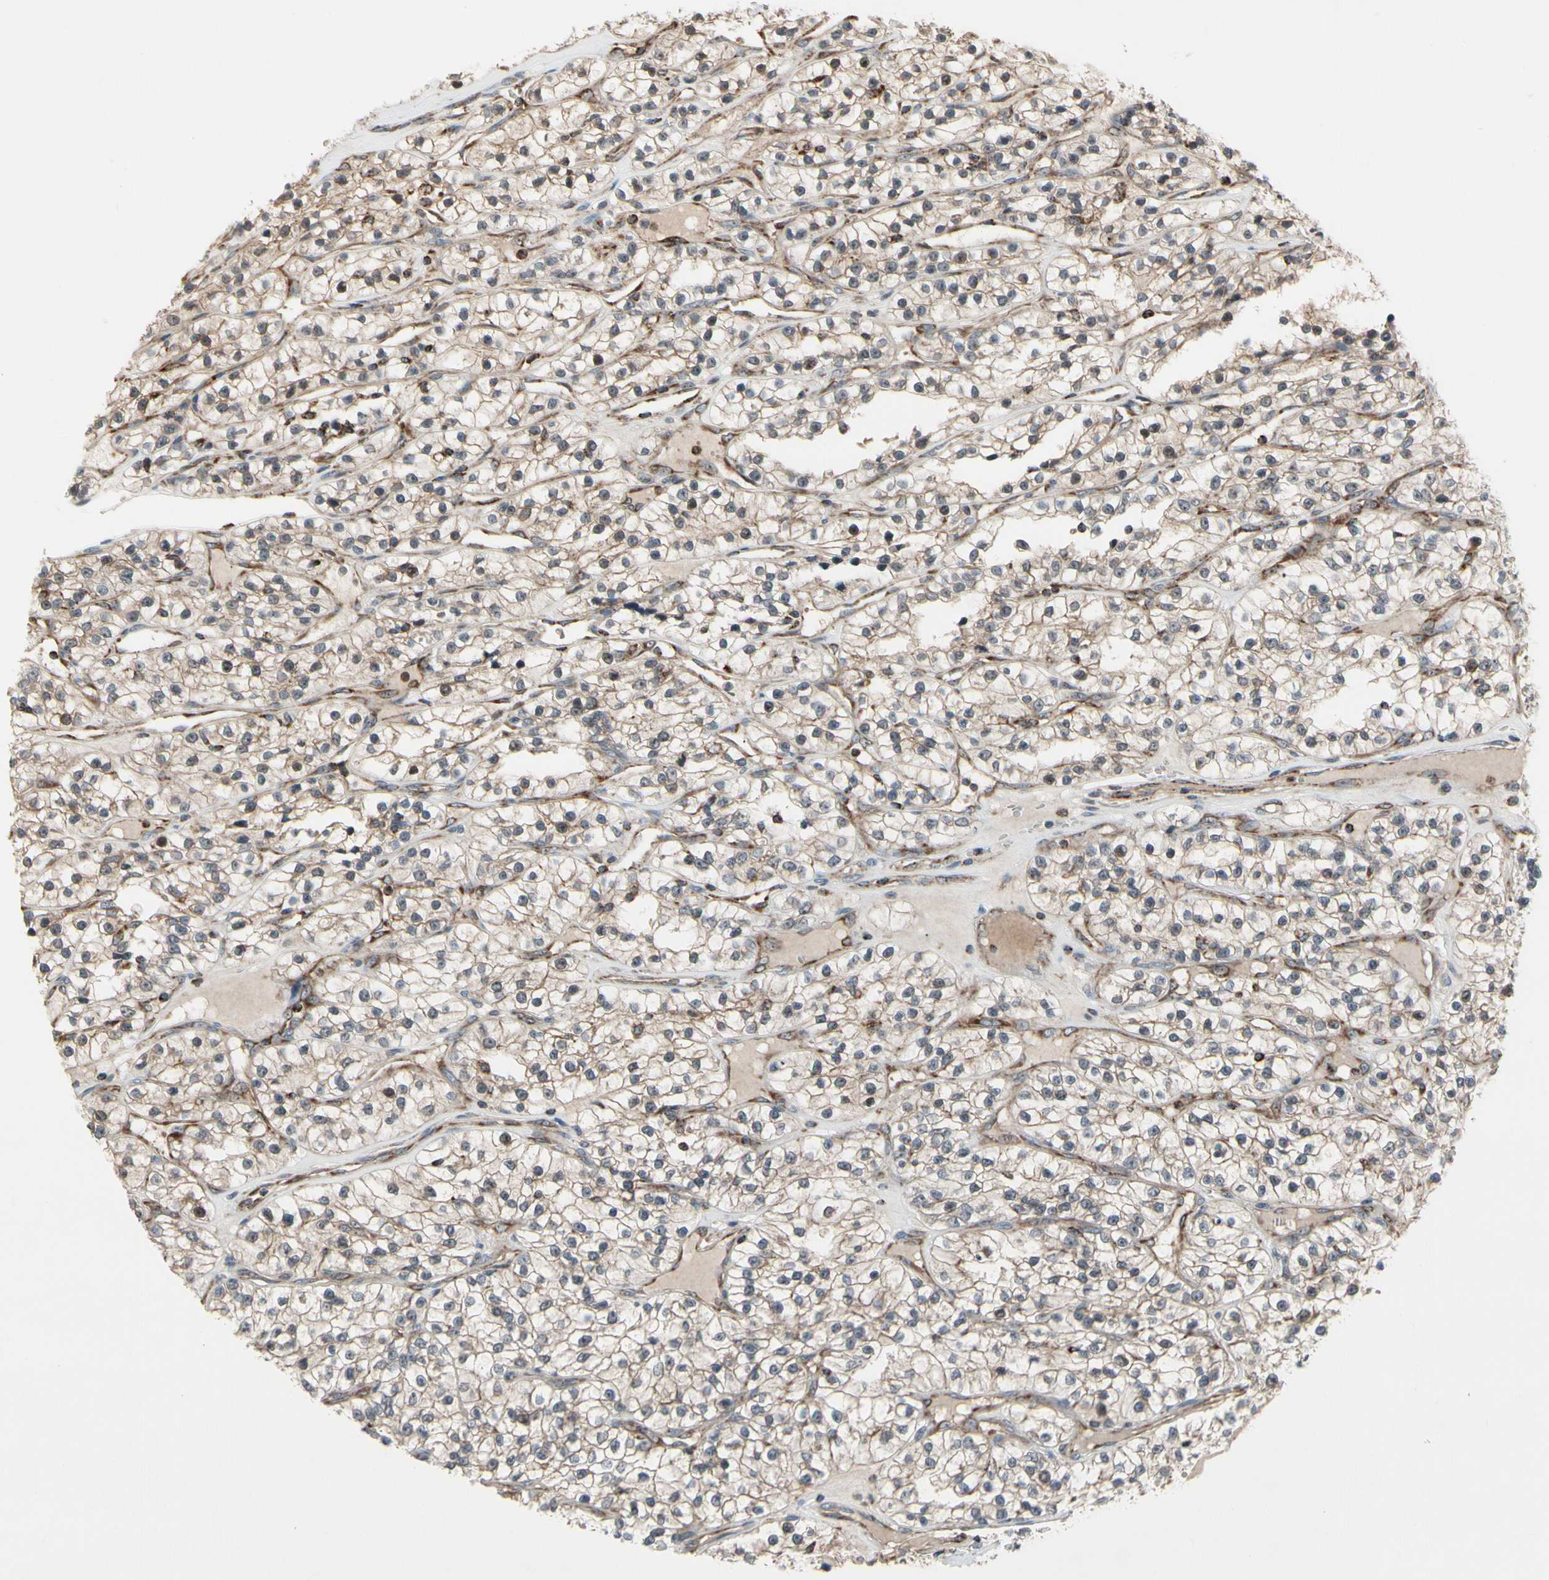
{"staining": {"intensity": "weak", "quantity": ">75%", "location": "cytoplasmic/membranous"}, "tissue": "renal cancer", "cell_type": "Tumor cells", "image_type": "cancer", "snomed": [{"axis": "morphology", "description": "Adenocarcinoma, NOS"}, {"axis": "topography", "description": "Kidney"}], "caption": "Protein analysis of renal cancer tissue exhibits weak cytoplasmic/membranous positivity in about >75% of tumor cells.", "gene": "CPT1A", "patient": {"sex": "female", "age": 57}}